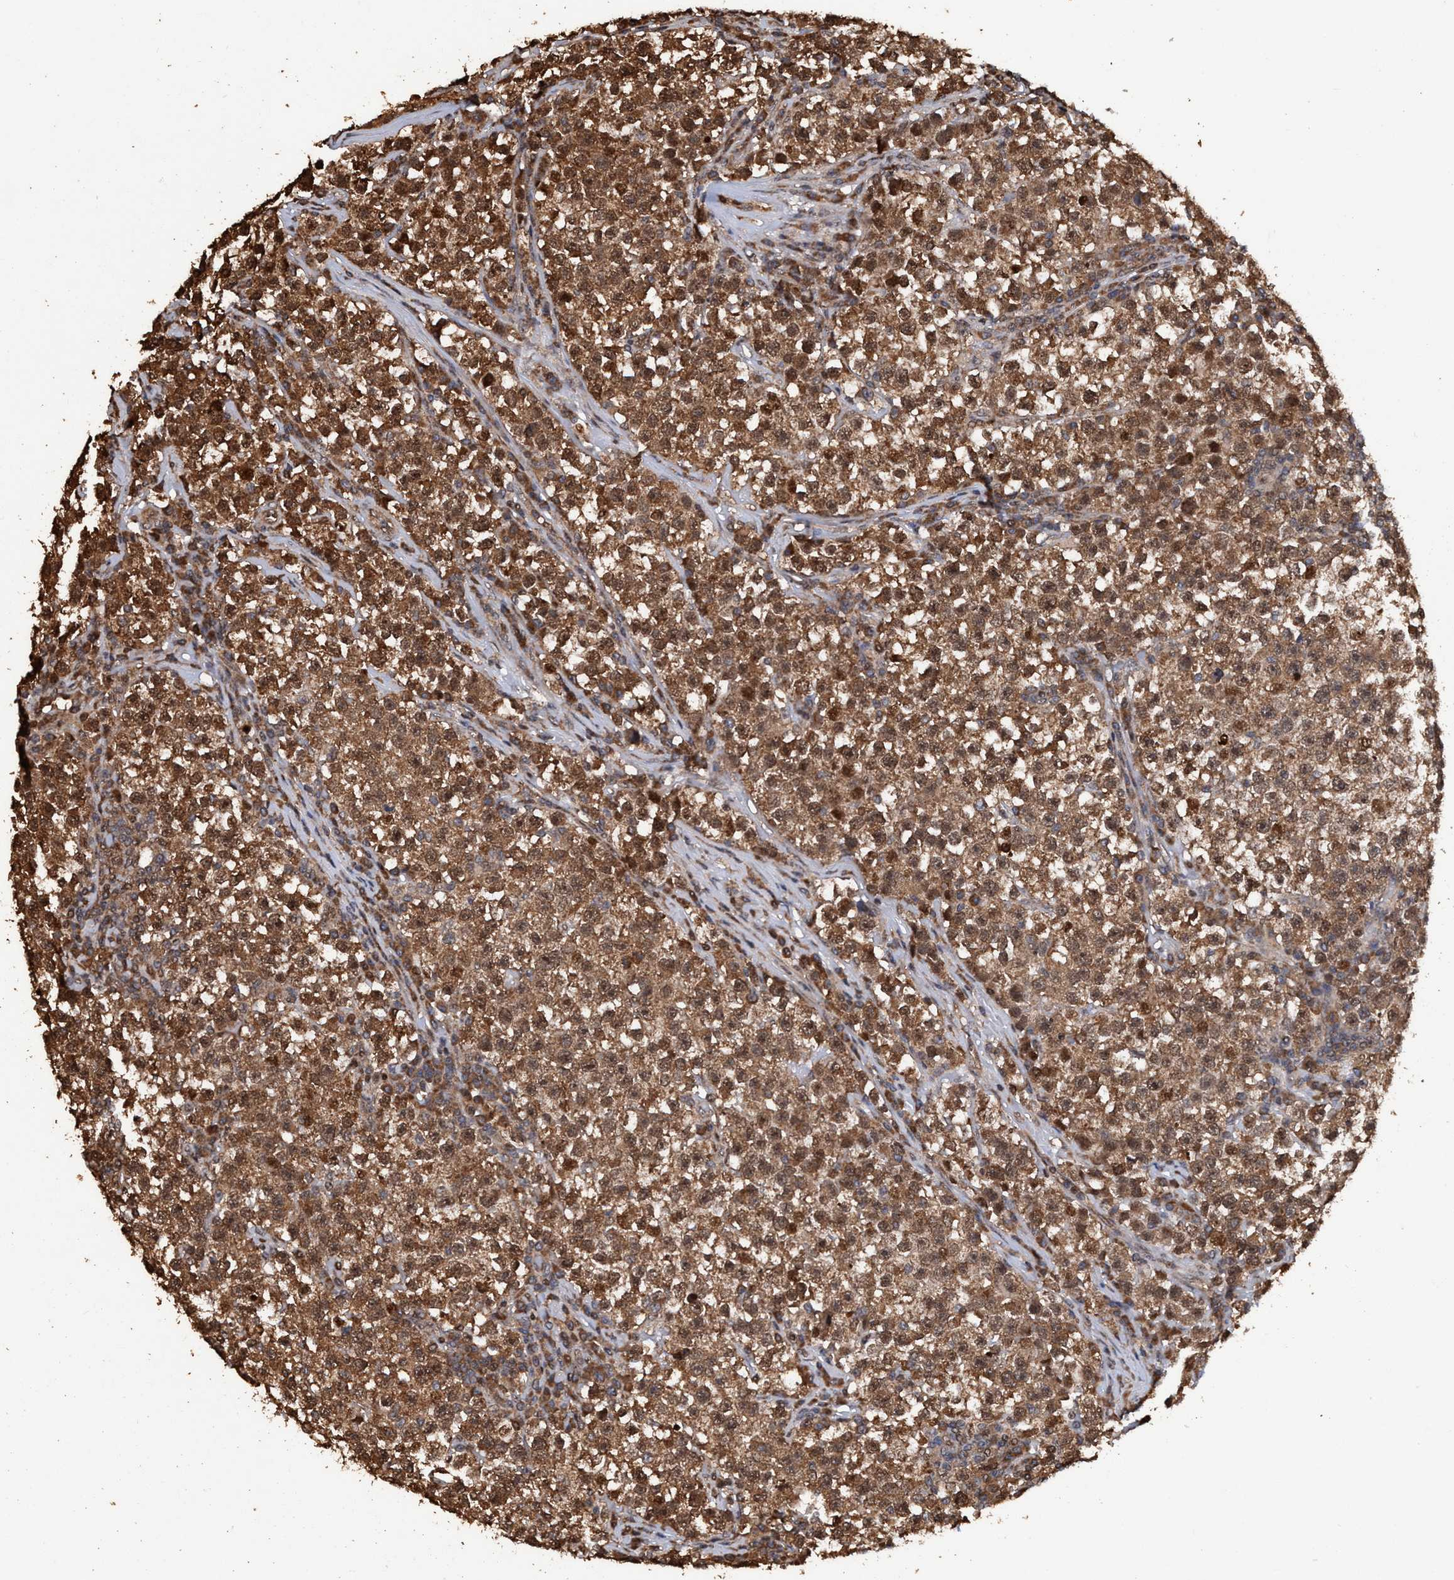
{"staining": {"intensity": "moderate", "quantity": ">75%", "location": "cytoplasmic/membranous,nuclear"}, "tissue": "testis cancer", "cell_type": "Tumor cells", "image_type": "cancer", "snomed": [{"axis": "morphology", "description": "Seminoma, NOS"}, {"axis": "topography", "description": "Testis"}], "caption": "Human seminoma (testis) stained for a protein (brown) reveals moderate cytoplasmic/membranous and nuclear positive expression in about >75% of tumor cells.", "gene": "TRPC7", "patient": {"sex": "male", "age": 22}}